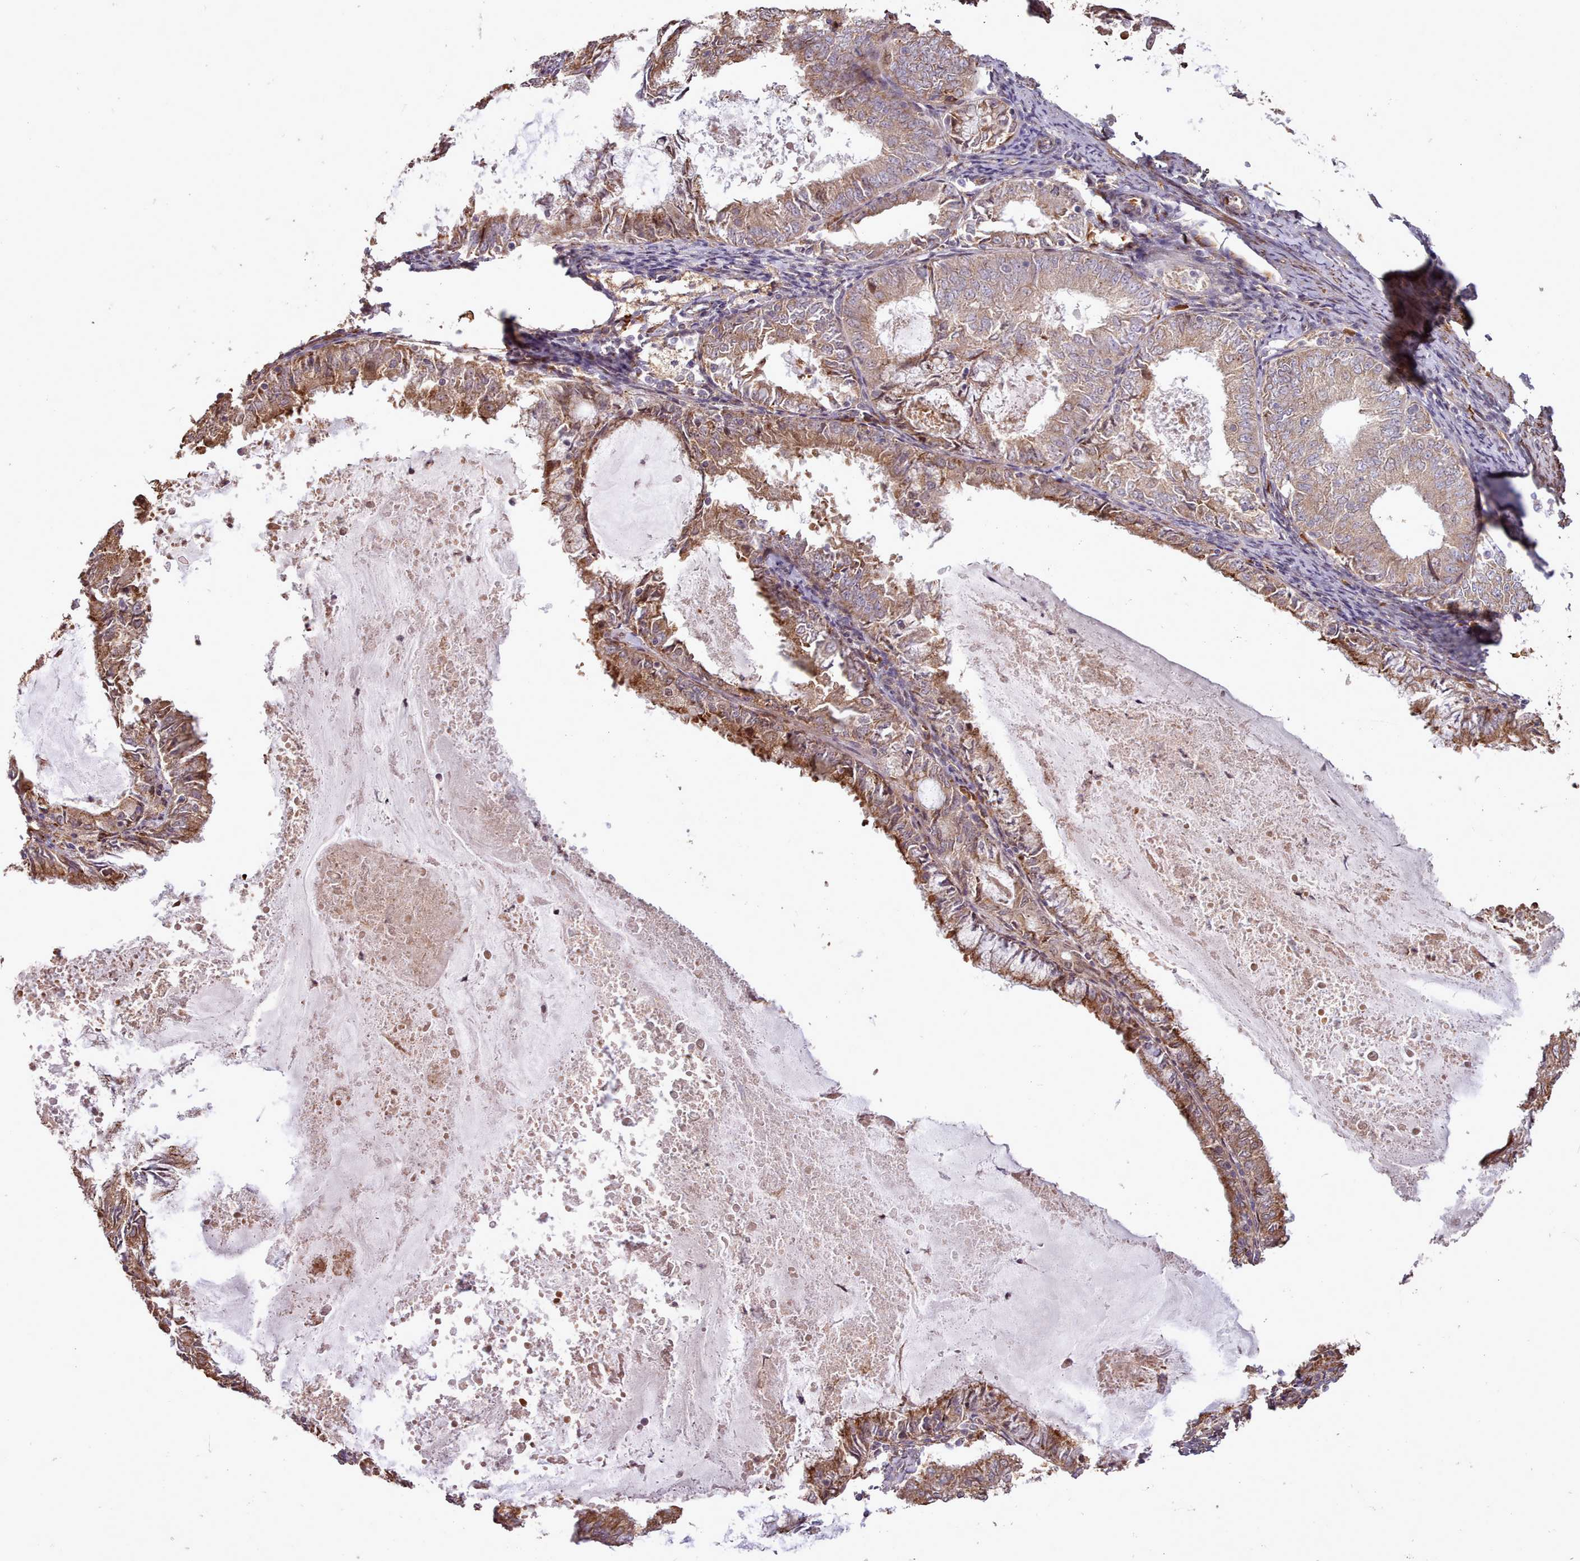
{"staining": {"intensity": "moderate", "quantity": ">75%", "location": "cytoplasmic/membranous"}, "tissue": "endometrial cancer", "cell_type": "Tumor cells", "image_type": "cancer", "snomed": [{"axis": "morphology", "description": "Adenocarcinoma, NOS"}, {"axis": "topography", "description": "Endometrium"}], "caption": "Immunohistochemistry (IHC) micrograph of human endometrial cancer stained for a protein (brown), which shows medium levels of moderate cytoplasmic/membranous staining in about >75% of tumor cells.", "gene": "CABP1", "patient": {"sex": "female", "age": 57}}